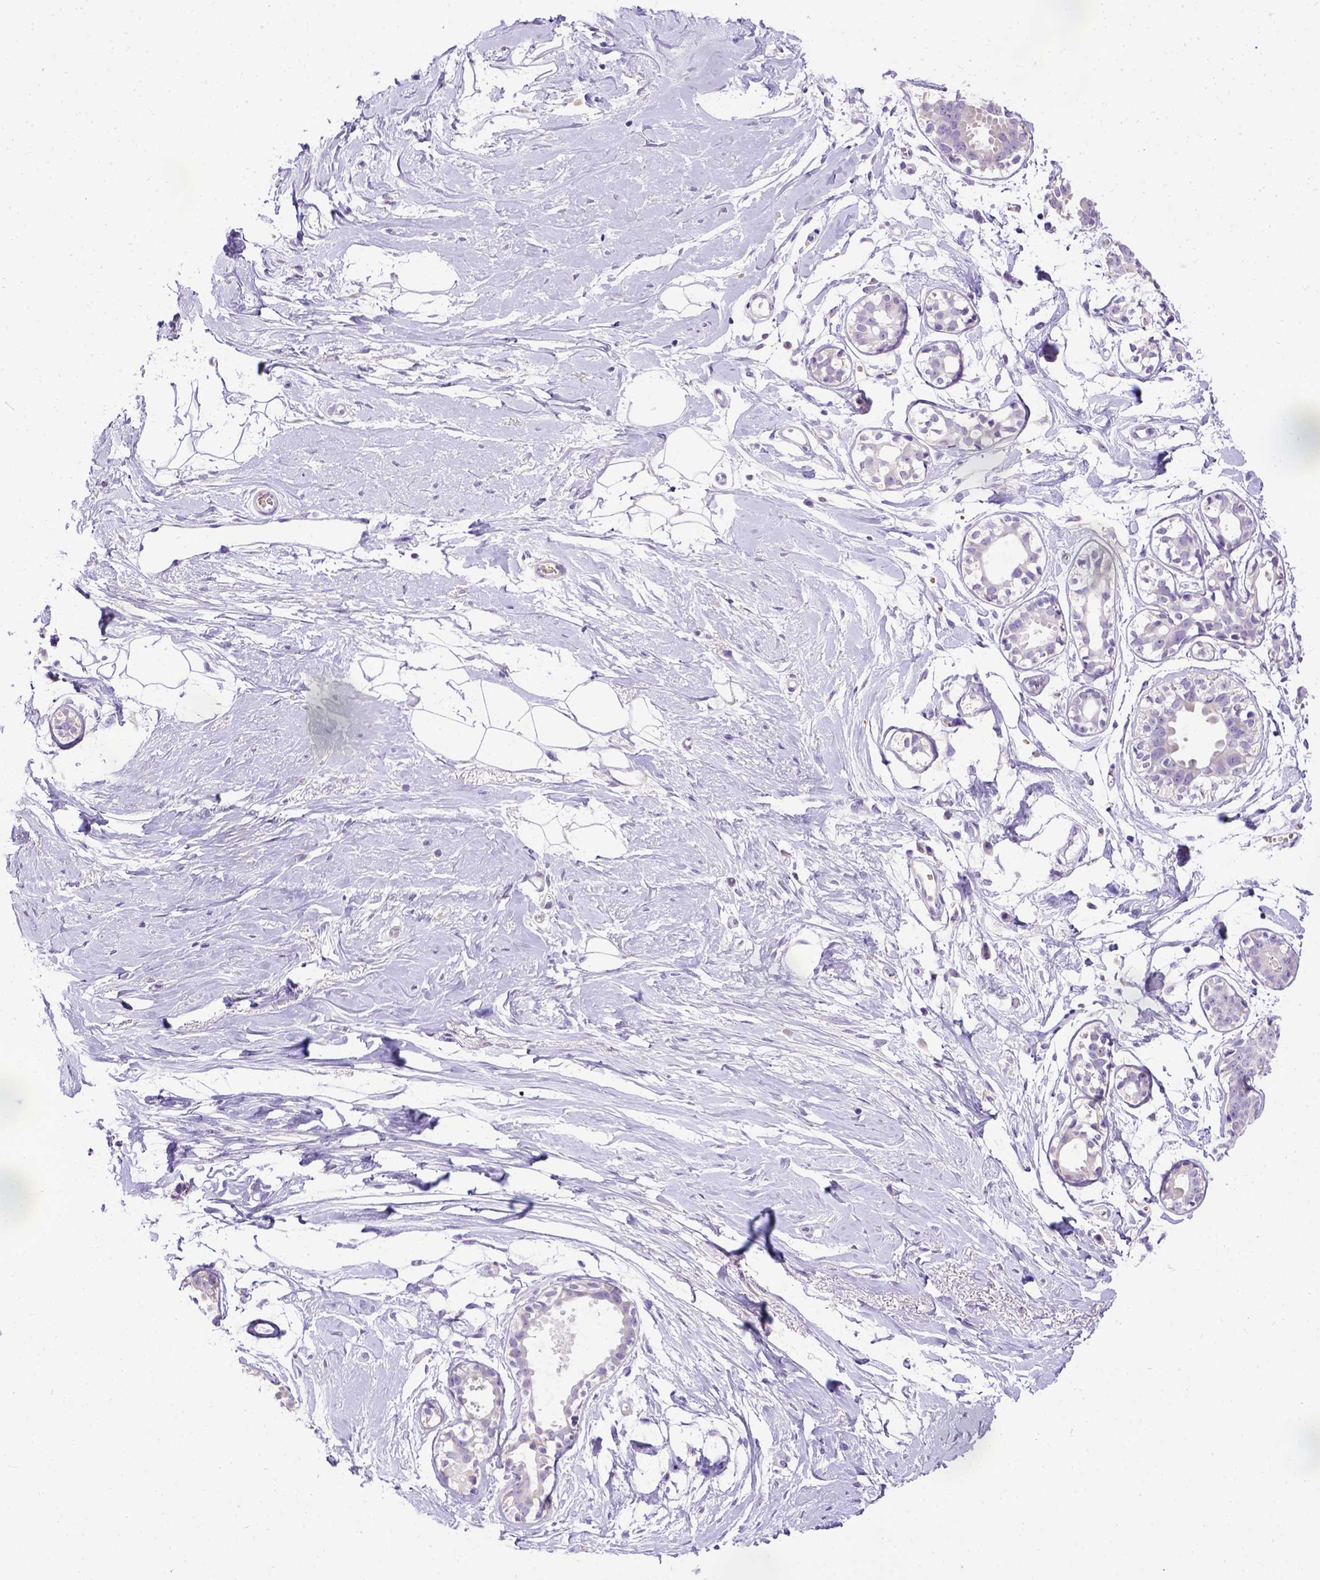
{"staining": {"intensity": "negative", "quantity": "none", "location": "none"}, "tissue": "breast", "cell_type": "Adipocytes", "image_type": "normal", "snomed": [{"axis": "morphology", "description": "Normal tissue, NOS"}, {"axis": "topography", "description": "Breast"}], "caption": "Immunohistochemistry of normal human breast shows no staining in adipocytes.", "gene": "SPEF1", "patient": {"sex": "female", "age": 49}}